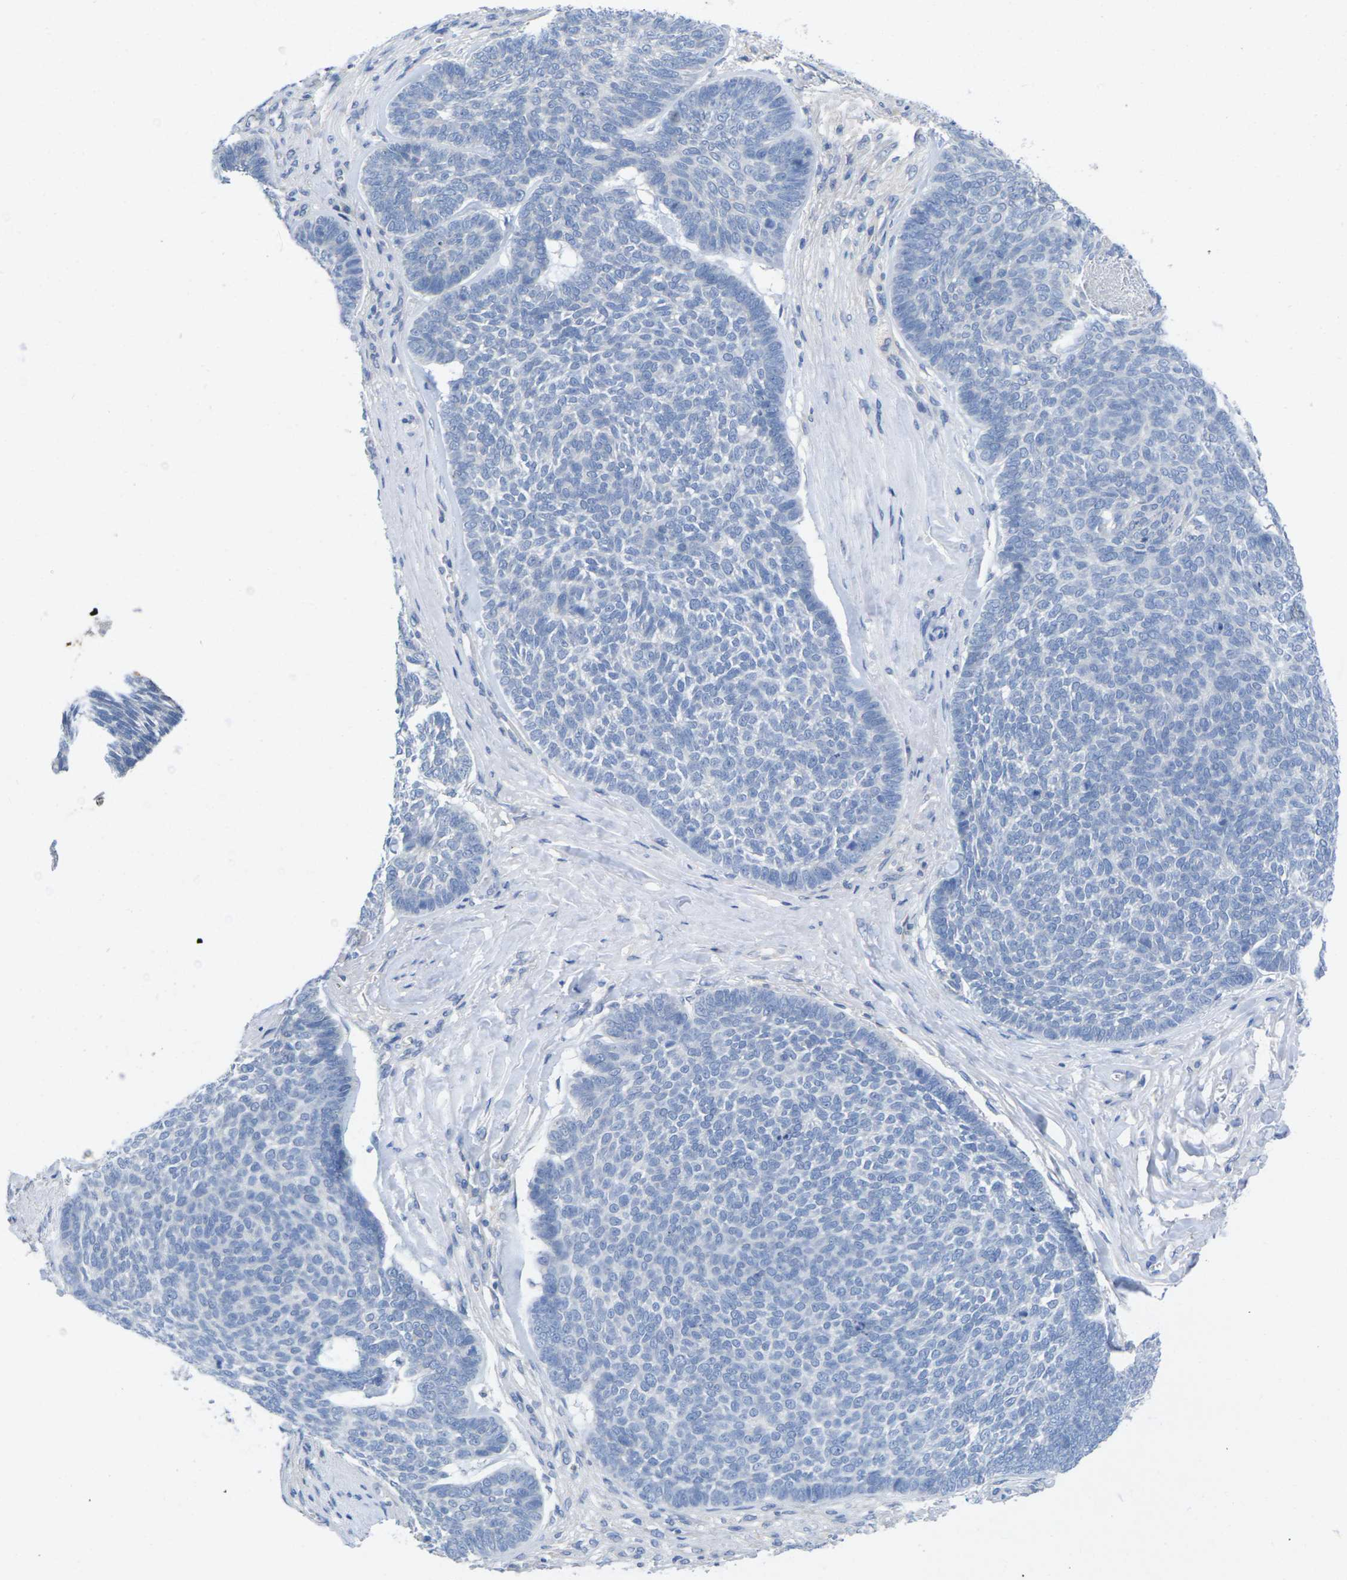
{"staining": {"intensity": "negative", "quantity": "none", "location": "none"}, "tissue": "skin cancer", "cell_type": "Tumor cells", "image_type": "cancer", "snomed": [{"axis": "morphology", "description": "Basal cell carcinoma"}, {"axis": "topography", "description": "Skin"}], "caption": "DAB immunohistochemical staining of human basal cell carcinoma (skin) demonstrates no significant expression in tumor cells.", "gene": "TNNI3", "patient": {"sex": "male", "age": 84}}